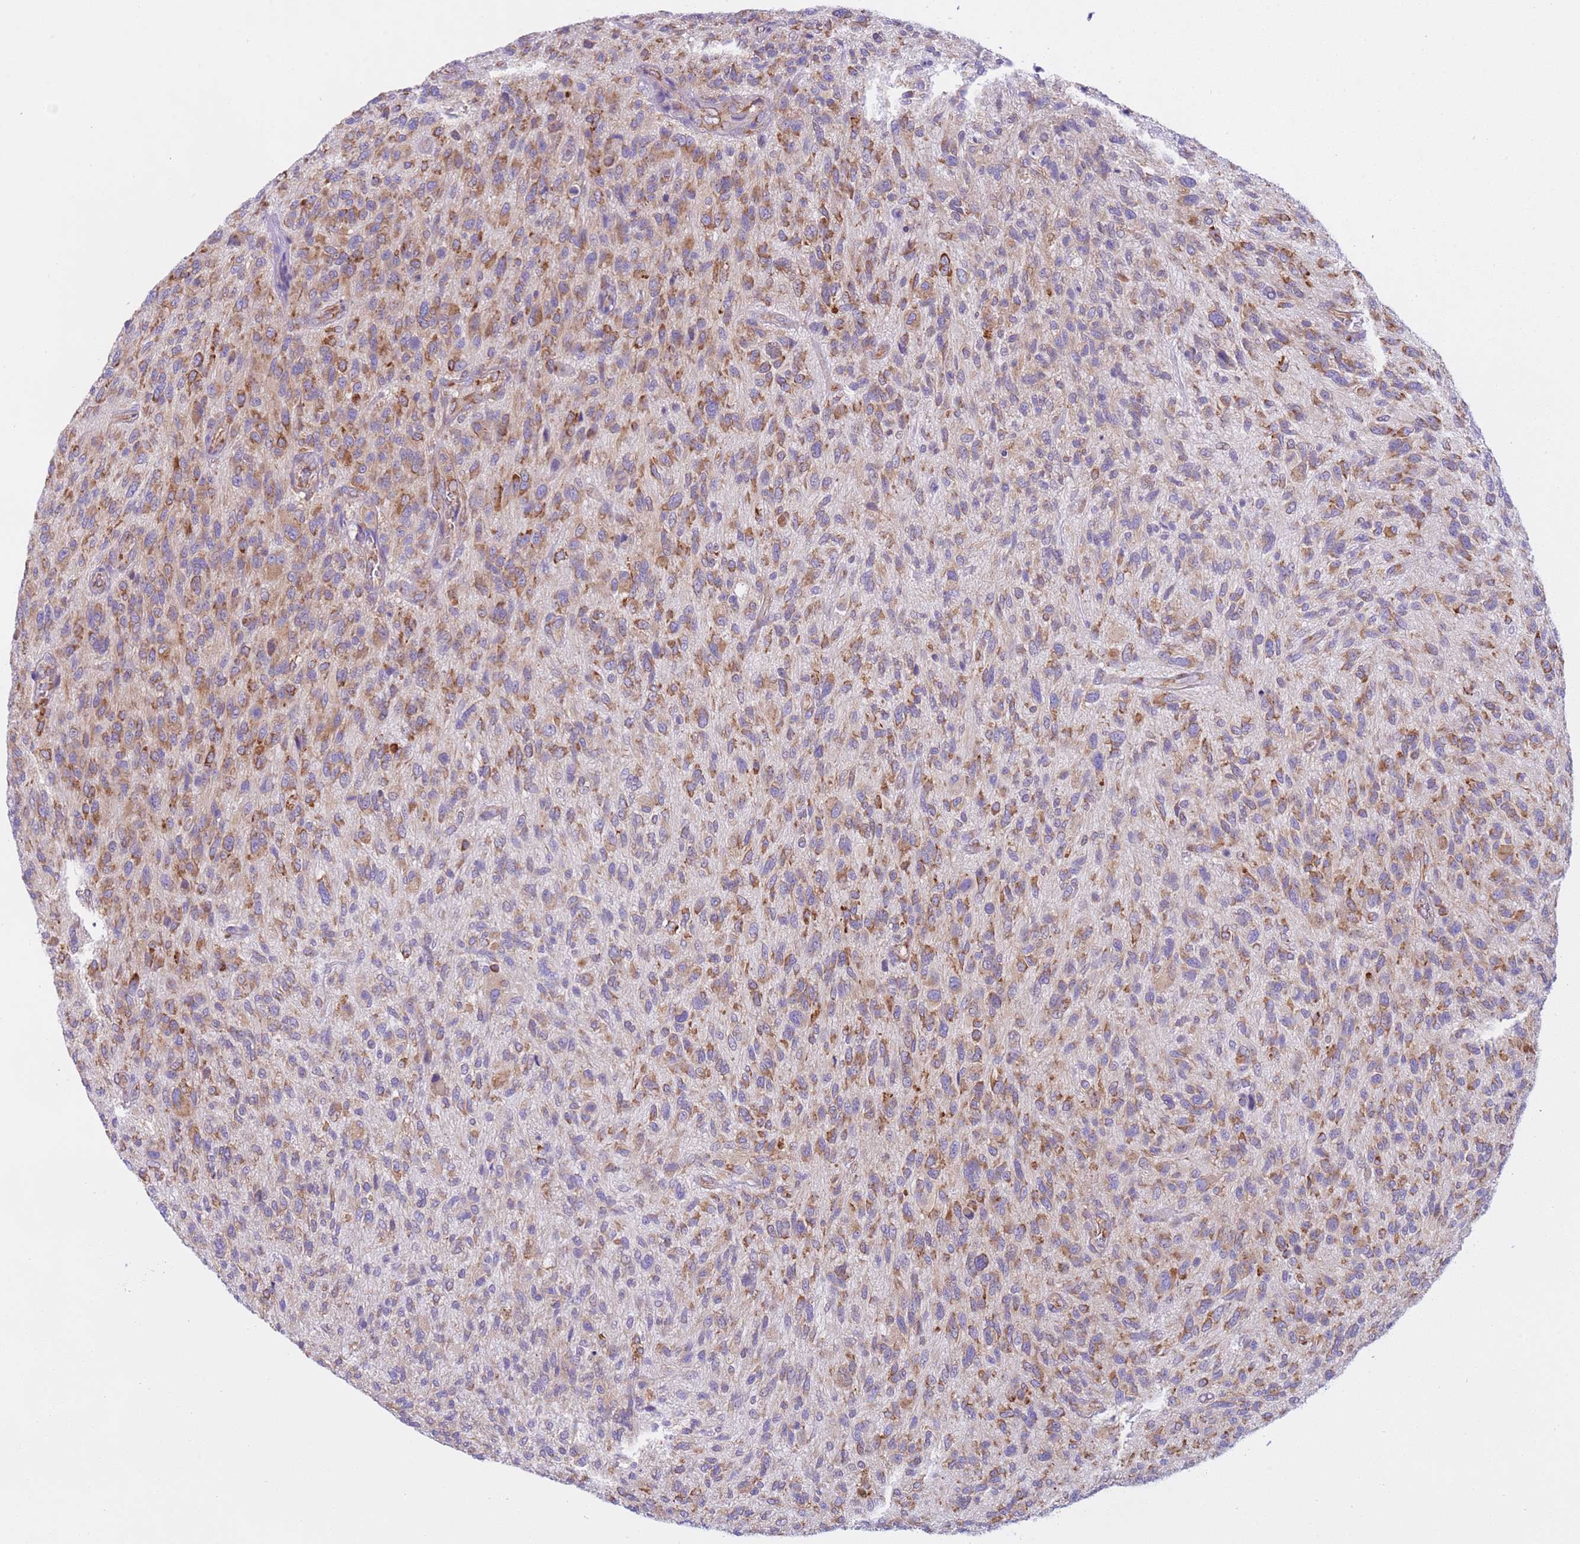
{"staining": {"intensity": "moderate", "quantity": "25%-75%", "location": "cytoplasmic/membranous"}, "tissue": "glioma", "cell_type": "Tumor cells", "image_type": "cancer", "snomed": [{"axis": "morphology", "description": "Glioma, malignant, High grade"}, {"axis": "topography", "description": "Brain"}], "caption": "The immunohistochemical stain labels moderate cytoplasmic/membranous staining in tumor cells of glioma tissue.", "gene": "VARS1", "patient": {"sex": "male", "age": 47}}